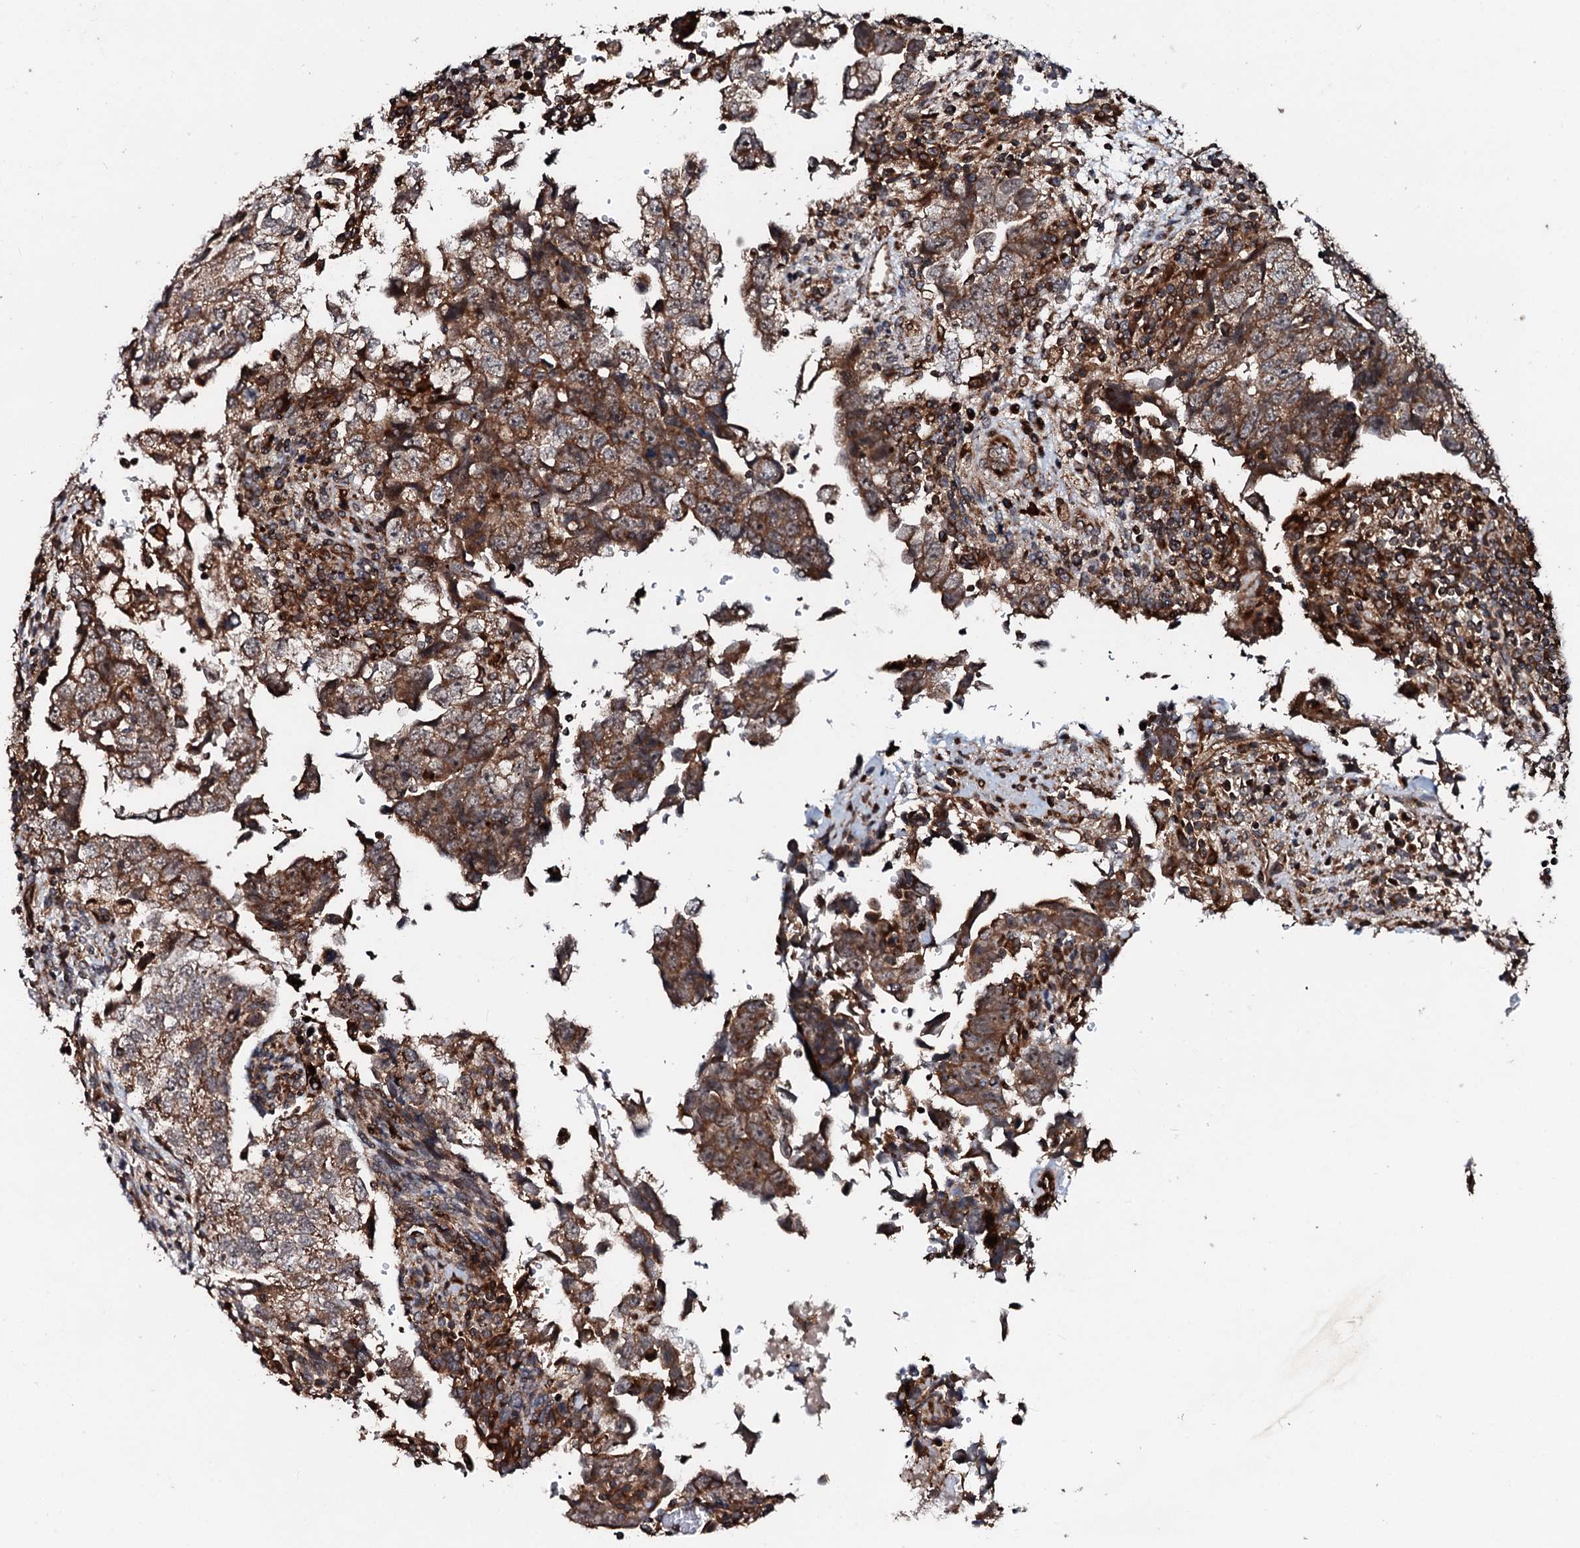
{"staining": {"intensity": "moderate", "quantity": ">75%", "location": "cytoplasmic/membranous"}, "tissue": "testis cancer", "cell_type": "Tumor cells", "image_type": "cancer", "snomed": [{"axis": "morphology", "description": "Carcinoma, Embryonal, NOS"}, {"axis": "topography", "description": "Testis"}], "caption": "Protein expression analysis of human testis embryonal carcinoma reveals moderate cytoplasmic/membranous positivity in about >75% of tumor cells. Using DAB (brown) and hematoxylin (blue) stains, captured at high magnification using brightfield microscopy.", "gene": "SDHAF2", "patient": {"sex": "male", "age": 37}}